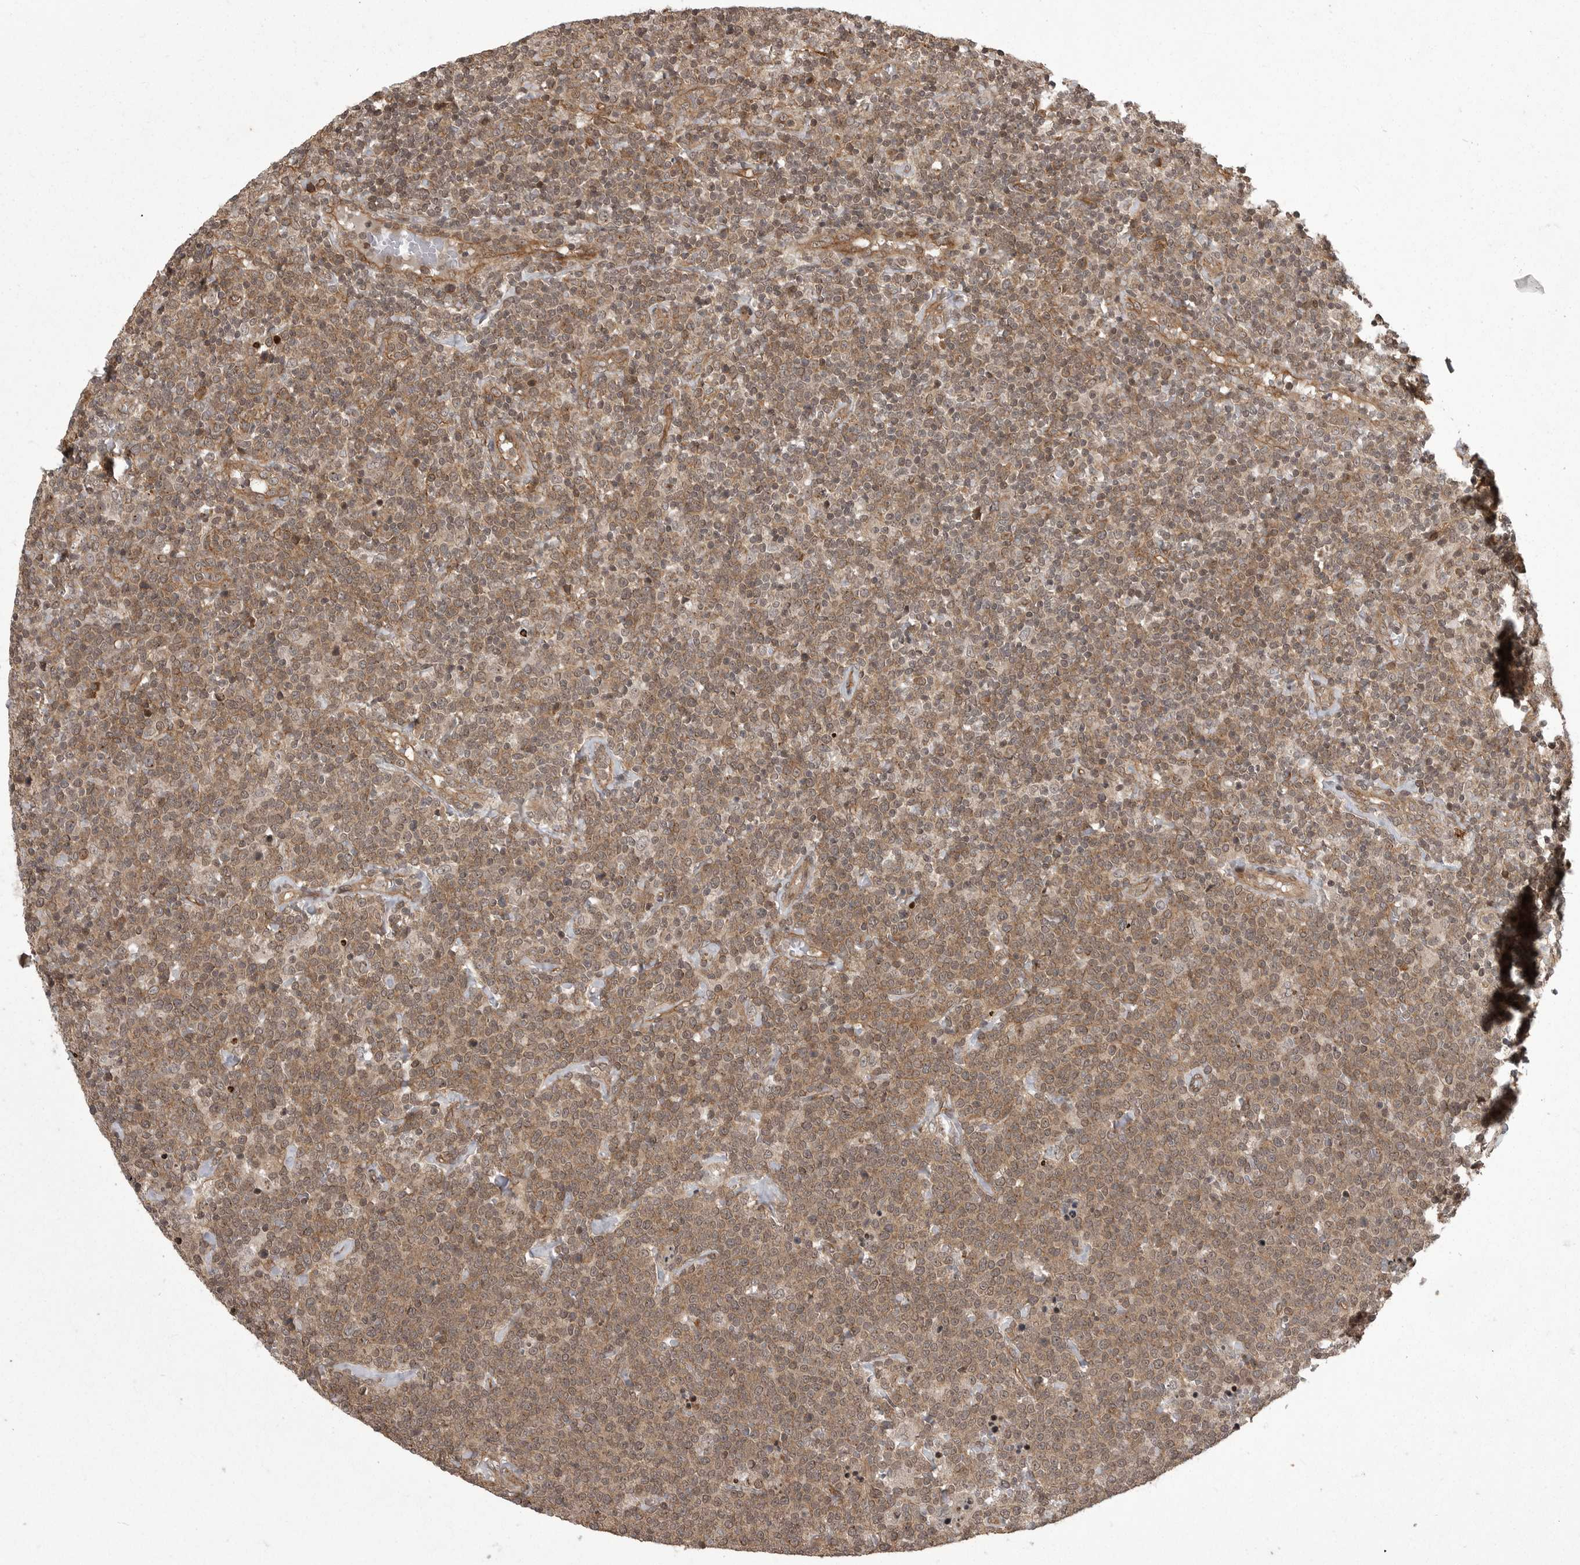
{"staining": {"intensity": "moderate", "quantity": ">75%", "location": "cytoplasmic/membranous"}, "tissue": "lymphoma", "cell_type": "Tumor cells", "image_type": "cancer", "snomed": [{"axis": "morphology", "description": "Malignant lymphoma, non-Hodgkin's type, High grade"}, {"axis": "topography", "description": "Lymph node"}], "caption": "Lymphoma stained with DAB (3,3'-diaminobenzidine) IHC displays medium levels of moderate cytoplasmic/membranous positivity in about >75% of tumor cells.", "gene": "DNAJC8", "patient": {"sex": "male", "age": 61}}